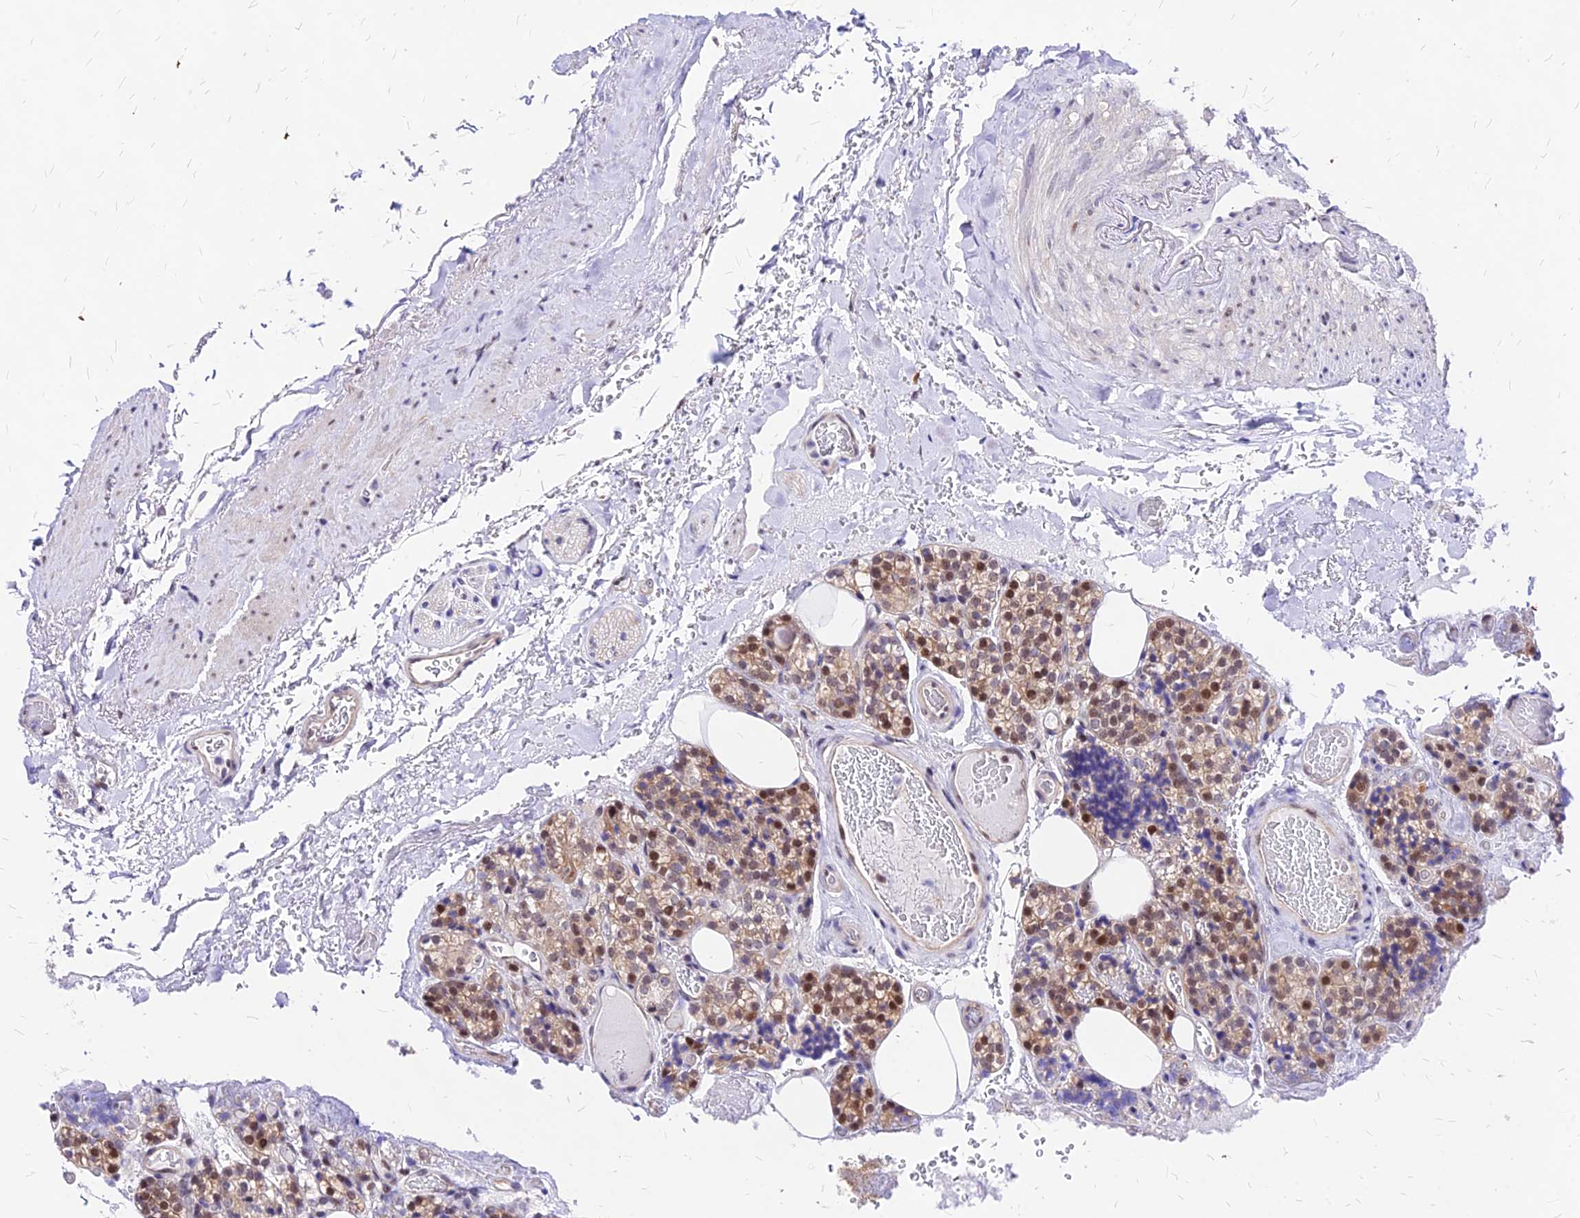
{"staining": {"intensity": "moderate", "quantity": ">75%", "location": "cytoplasmic/membranous,nuclear"}, "tissue": "parathyroid gland", "cell_type": "Glandular cells", "image_type": "normal", "snomed": [{"axis": "morphology", "description": "Normal tissue, NOS"}, {"axis": "topography", "description": "Parathyroid gland"}], "caption": "Immunohistochemical staining of normal human parathyroid gland exhibits >75% levels of moderate cytoplasmic/membranous,nuclear protein staining in approximately >75% of glandular cells. The staining was performed using DAB, with brown indicating positive protein expression. Nuclei are stained blue with hematoxylin.", "gene": "DDX55", "patient": {"sex": "male", "age": 87}}